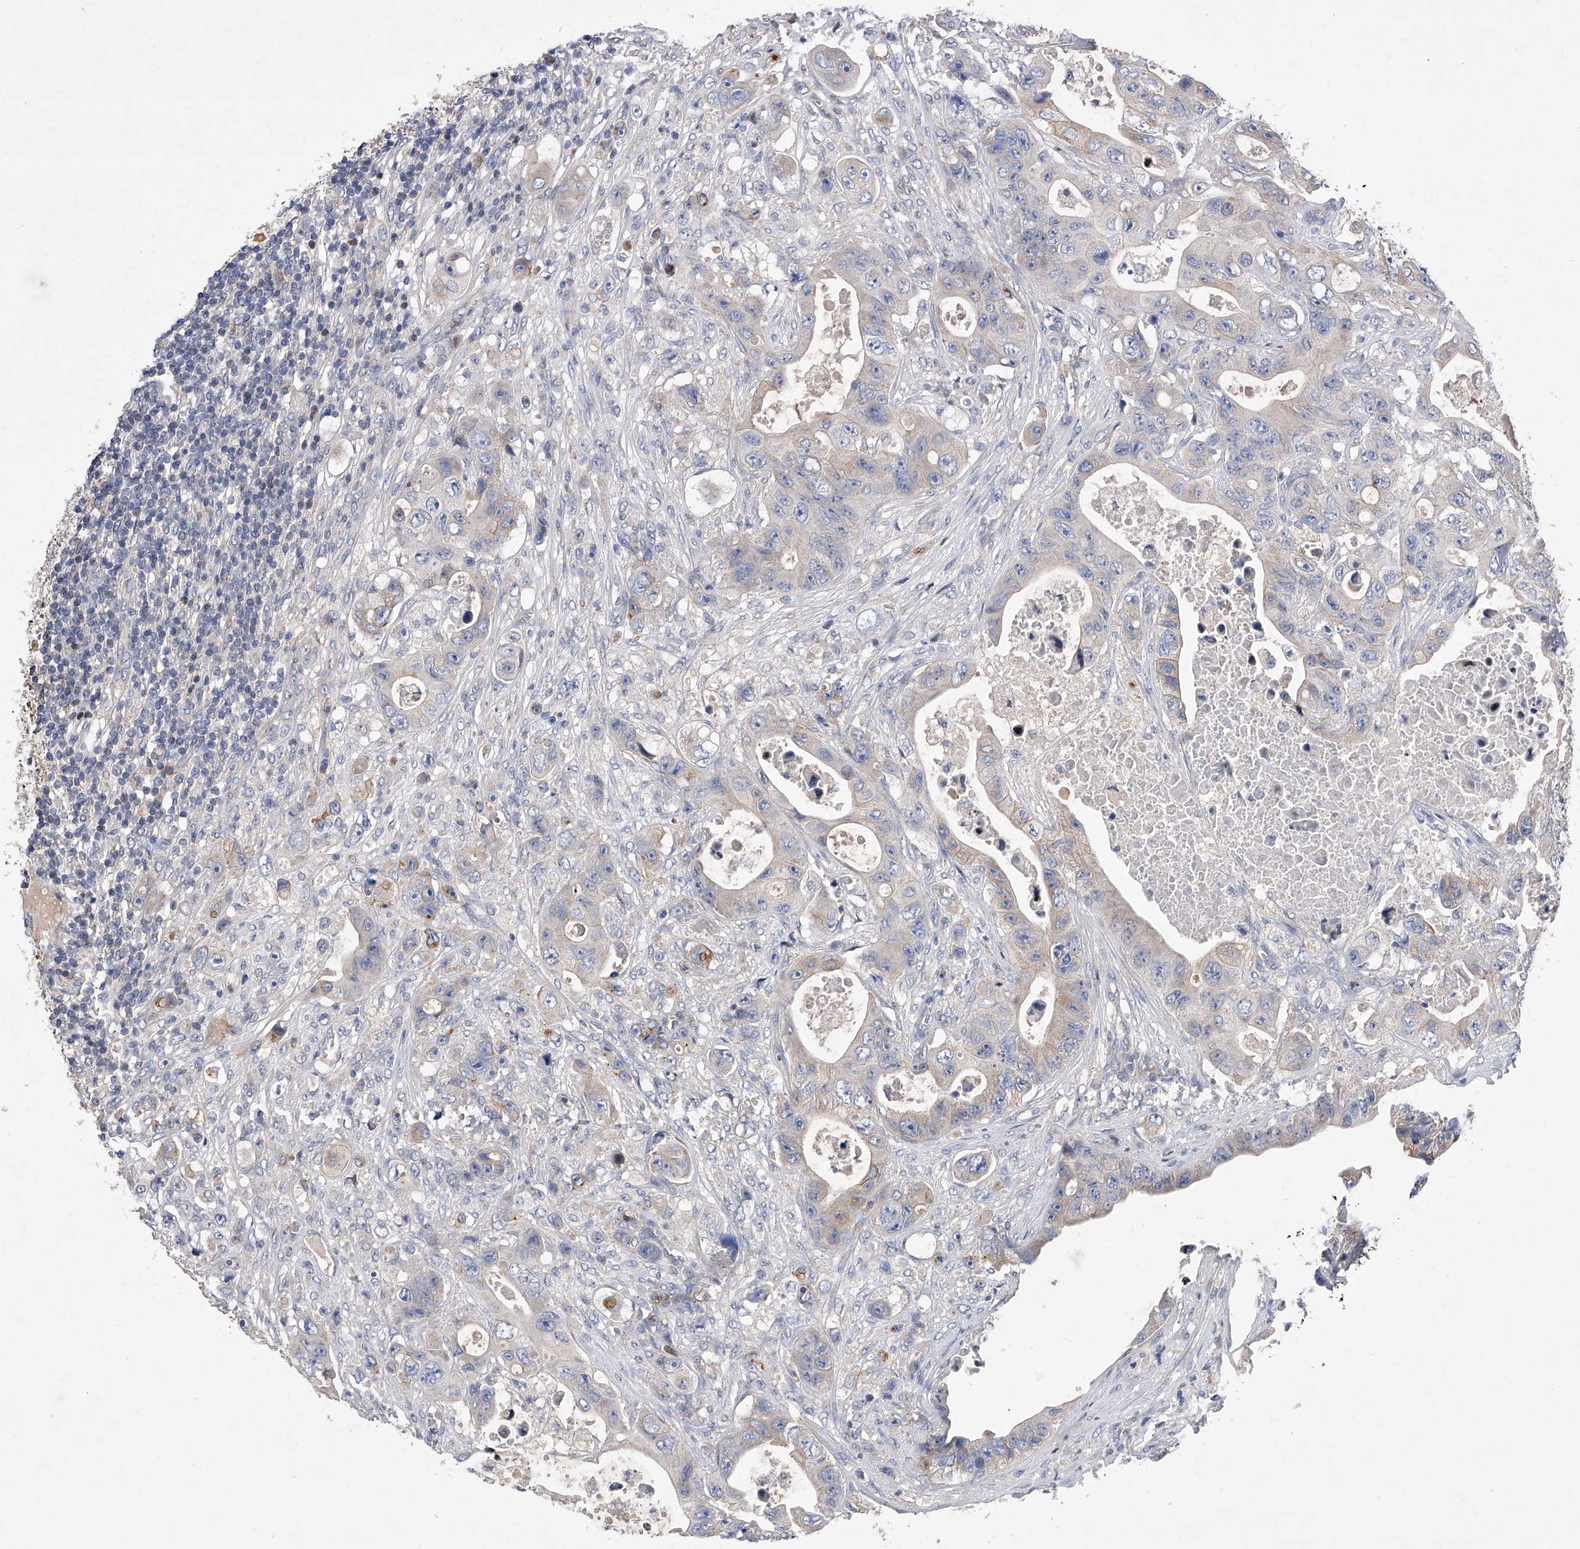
{"staining": {"intensity": "negative", "quantity": "none", "location": "none"}, "tissue": "colorectal cancer", "cell_type": "Tumor cells", "image_type": "cancer", "snomed": [{"axis": "morphology", "description": "Adenocarcinoma, NOS"}, {"axis": "topography", "description": "Colon"}], "caption": "Immunohistochemical staining of colorectal cancer (adenocarcinoma) reveals no significant positivity in tumor cells.", "gene": "CDH12", "patient": {"sex": "female", "age": 46}}